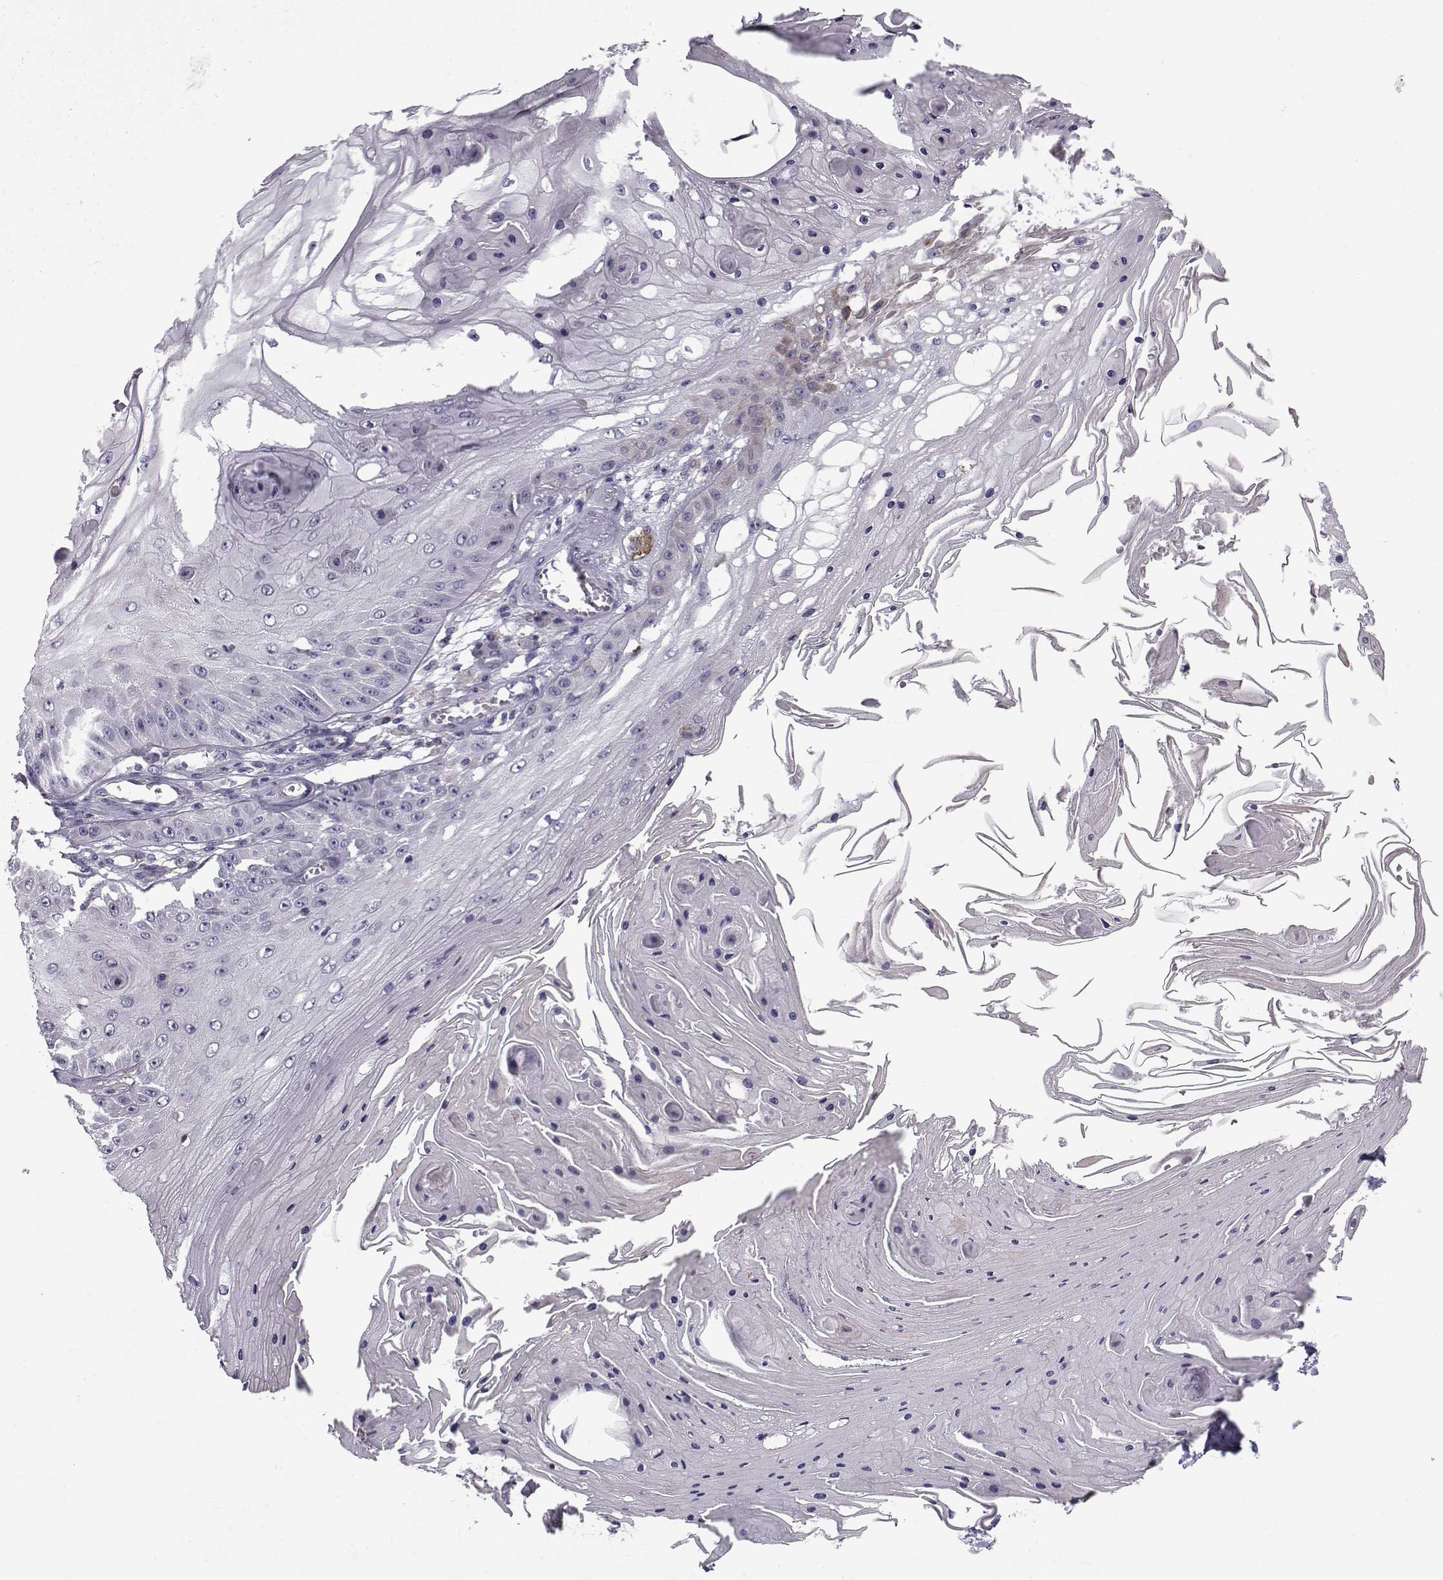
{"staining": {"intensity": "negative", "quantity": "none", "location": "none"}, "tissue": "skin cancer", "cell_type": "Tumor cells", "image_type": "cancer", "snomed": [{"axis": "morphology", "description": "Squamous cell carcinoma, NOS"}, {"axis": "topography", "description": "Skin"}], "caption": "Immunohistochemical staining of skin cancer displays no significant expression in tumor cells. (Immunohistochemistry (ihc), brightfield microscopy, high magnification).", "gene": "LRRC27", "patient": {"sex": "male", "age": 70}}